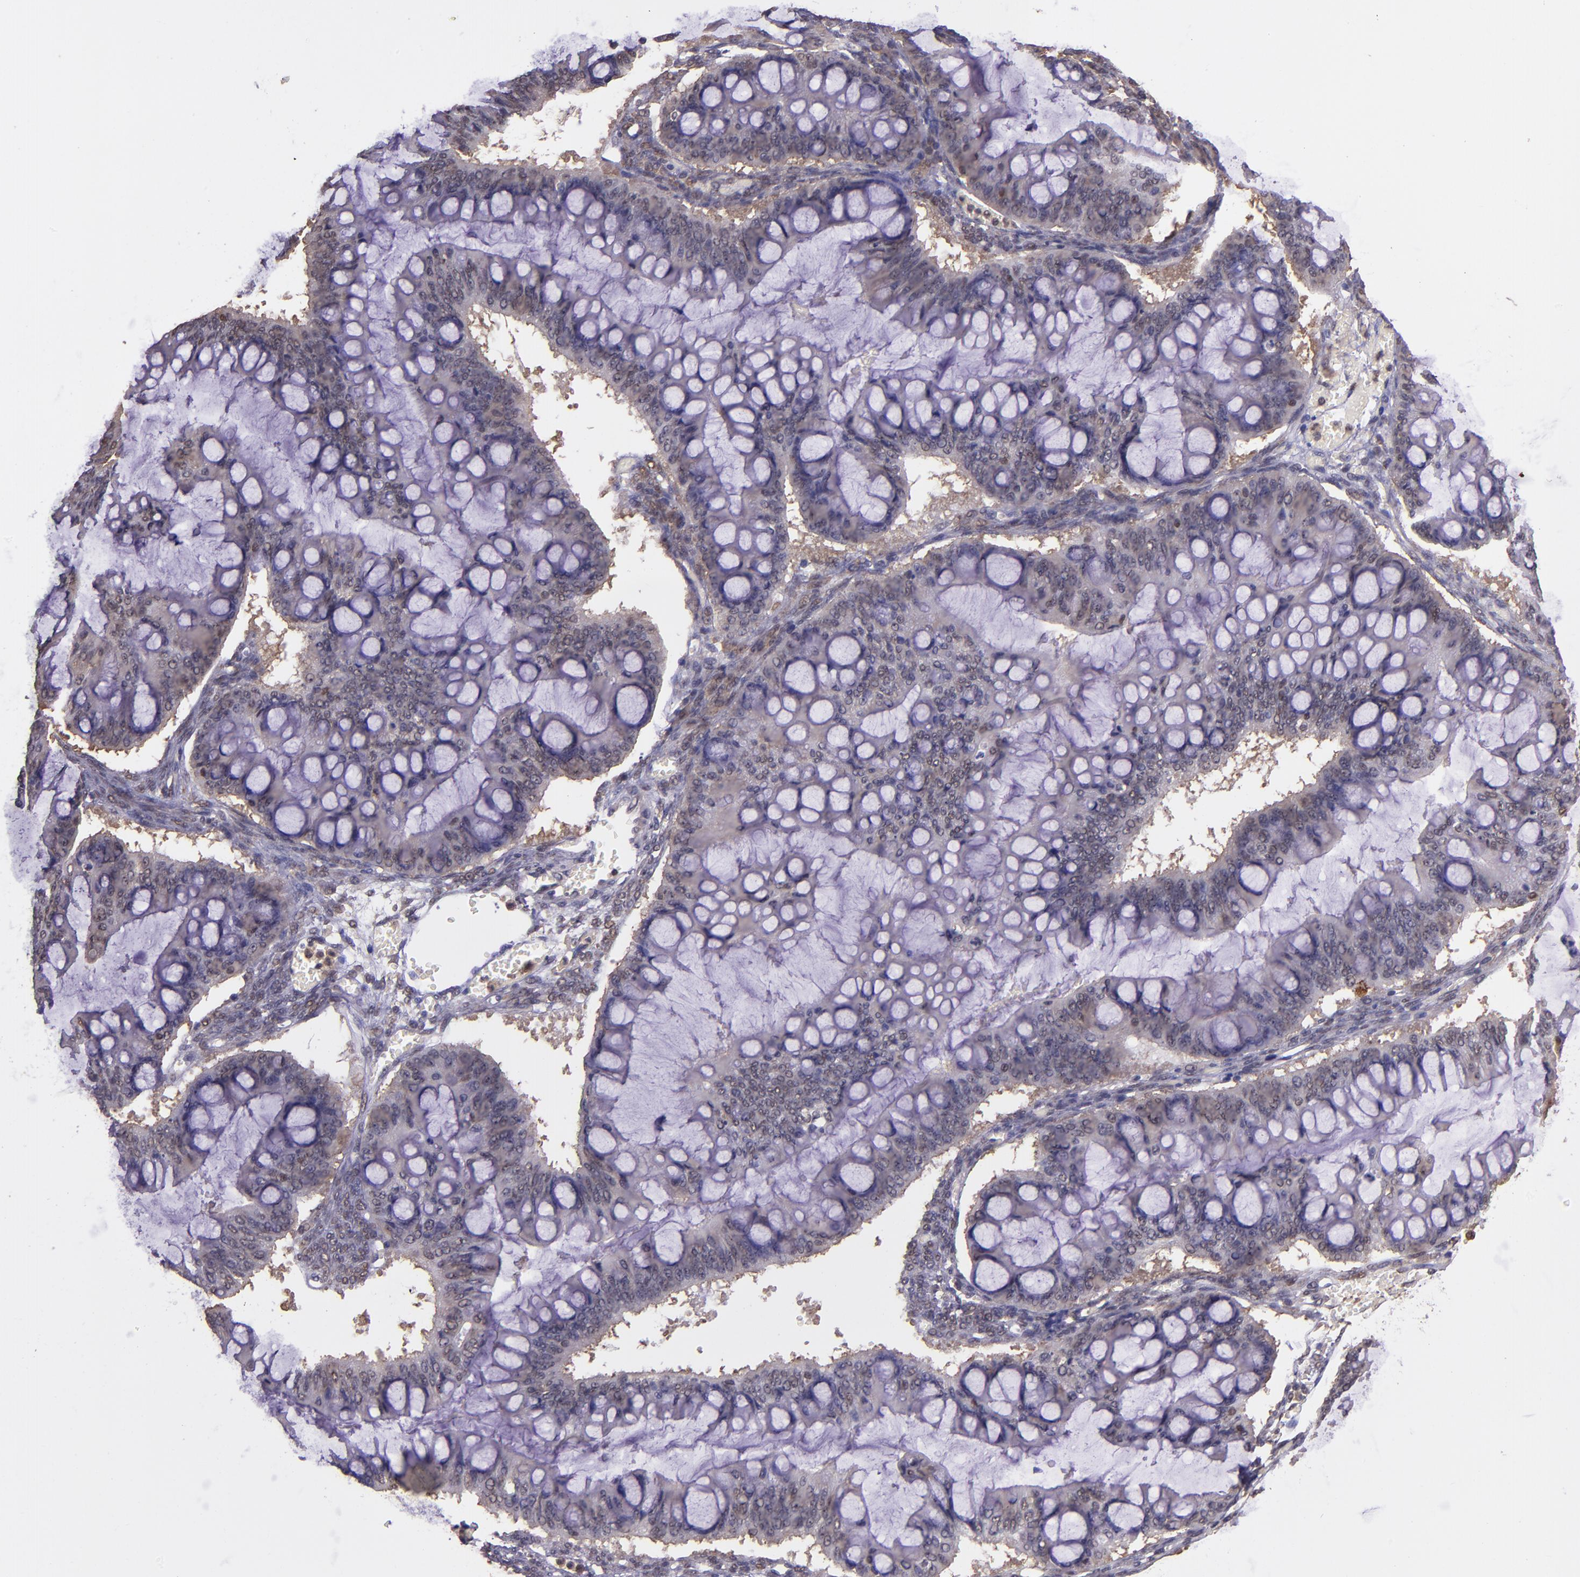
{"staining": {"intensity": "weak", "quantity": ">75%", "location": "cytoplasmic/membranous"}, "tissue": "ovarian cancer", "cell_type": "Tumor cells", "image_type": "cancer", "snomed": [{"axis": "morphology", "description": "Cystadenocarcinoma, mucinous, NOS"}, {"axis": "topography", "description": "Ovary"}], "caption": "Protein expression analysis of human mucinous cystadenocarcinoma (ovarian) reveals weak cytoplasmic/membranous staining in approximately >75% of tumor cells.", "gene": "STAT6", "patient": {"sex": "female", "age": 73}}